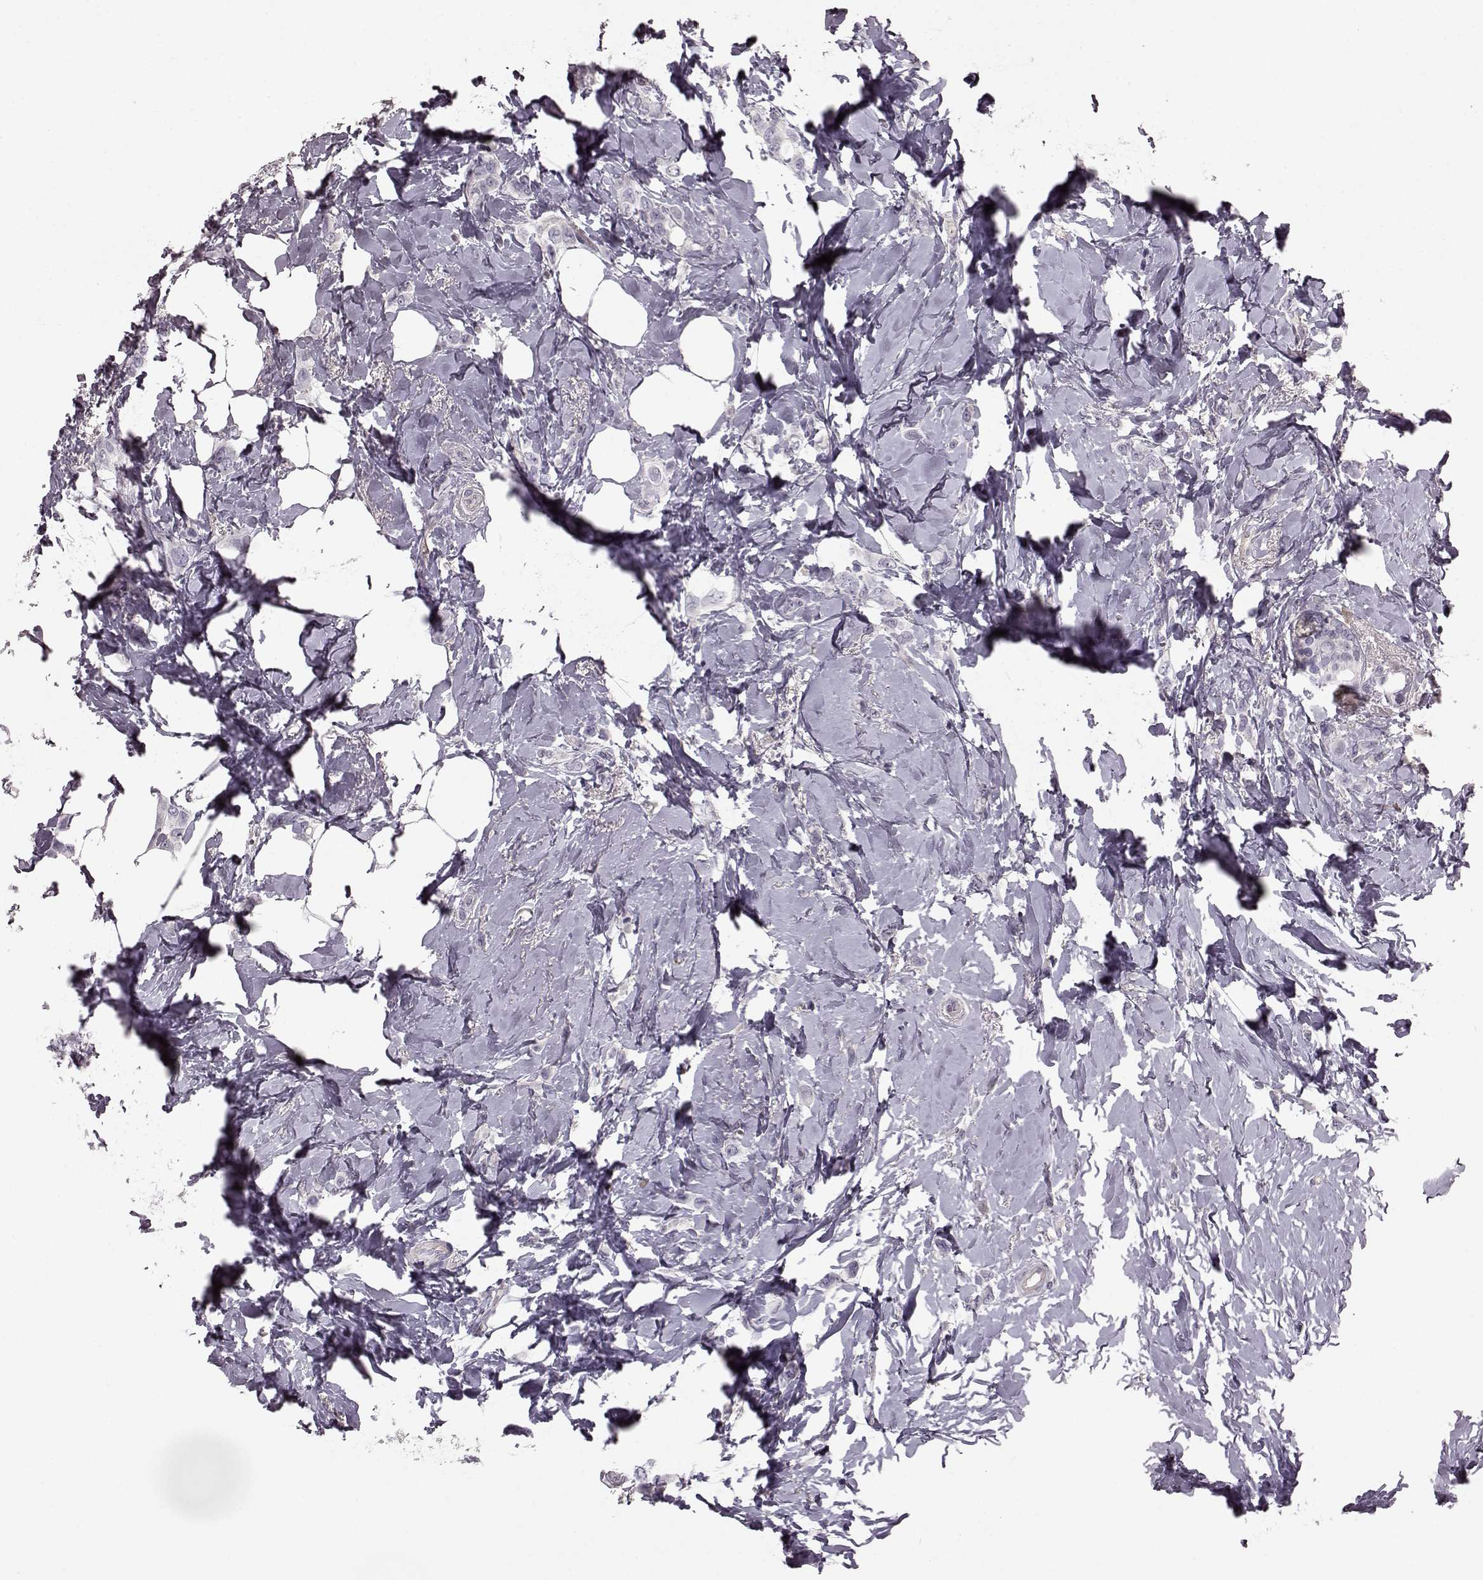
{"staining": {"intensity": "negative", "quantity": "none", "location": "none"}, "tissue": "breast cancer", "cell_type": "Tumor cells", "image_type": "cancer", "snomed": [{"axis": "morphology", "description": "Lobular carcinoma"}, {"axis": "topography", "description": "Breast"}], "caption": "High power microscopy micrograph of an IHC image of breast cancer (lobular carcinoma), revealing no significant staining in tumor cells.", "gene": "PDCD1", "patient": {"sex": "female", "age": 66}}